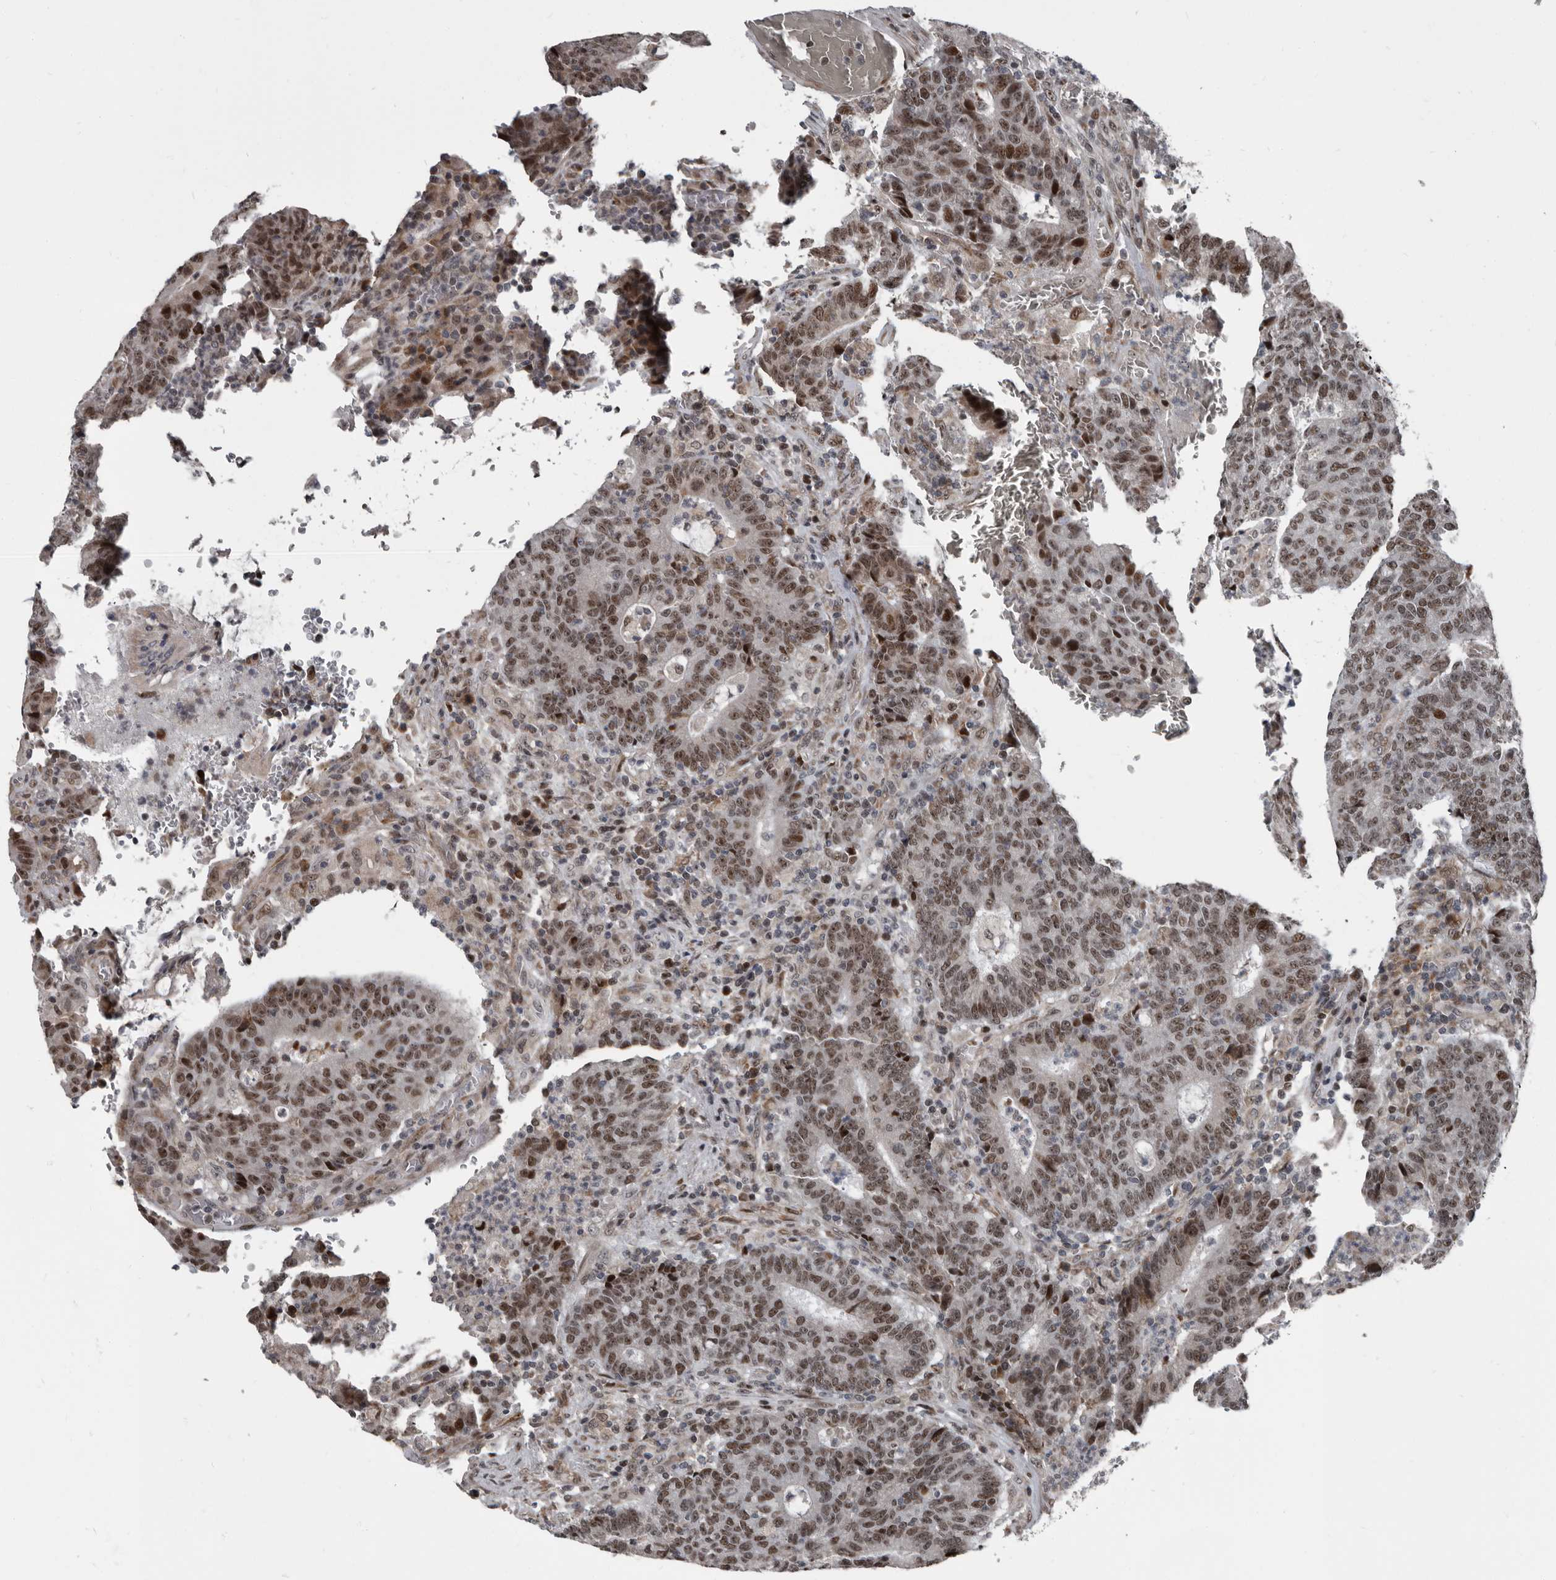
{"staining": {"intensity": "moderate", "quantity": ">75%", "location": "nuclear"}, "tissue": "colorectal cancer", "cell_type": "Tumor cells", "image_type": "cancer", "snomed": [{"axis": "morphology", "description": "Adenocarcinoma, NOS"}, {"axis": "topography", "description": "Colon"}], "caption": "The photomicrograph exhibits staining of colorectal cancer, revealing moderate nuclear protein expression (brown color) within tumor cells.", "gene": "CHD1L", "patient": {"sex": "female", "age": 75}}